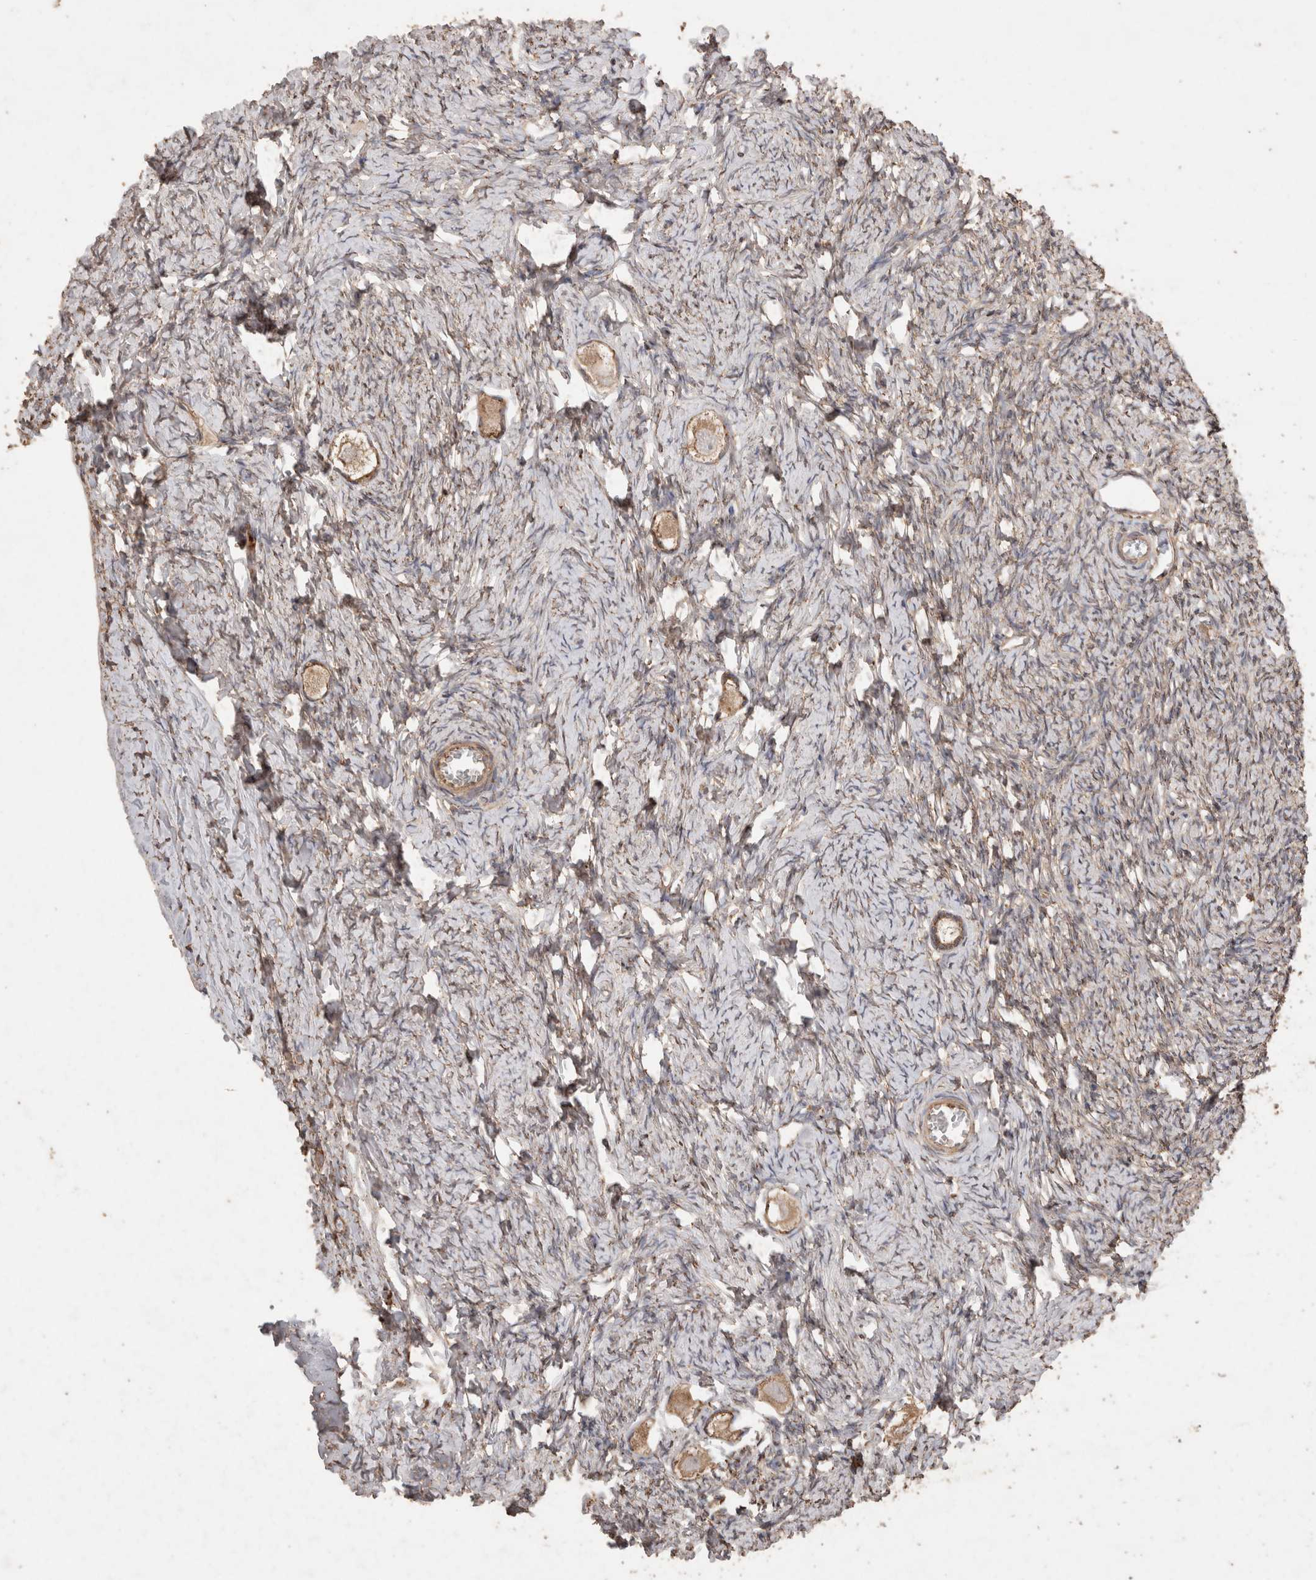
{"staining": {"intensity": "weak", "quantity": ">75%", "location": "cytoplasmic/membranous"}, "tissue": "ovary", "cell_type": "Follicle cells", "image_type": "normal", "snomed": [{"axis": "morphology", "description": "Normal tissue, NOS"}, {"axis": "topography", "description": "Ovary"}], "caption": "Normal ovary reveals weak cytoplasmic/membranous expression in approximately >75% of follicle cells, visualized by immunohistochemistry.", "gene": "SNX31", "patient": {"sex": "female", "age": 27}}